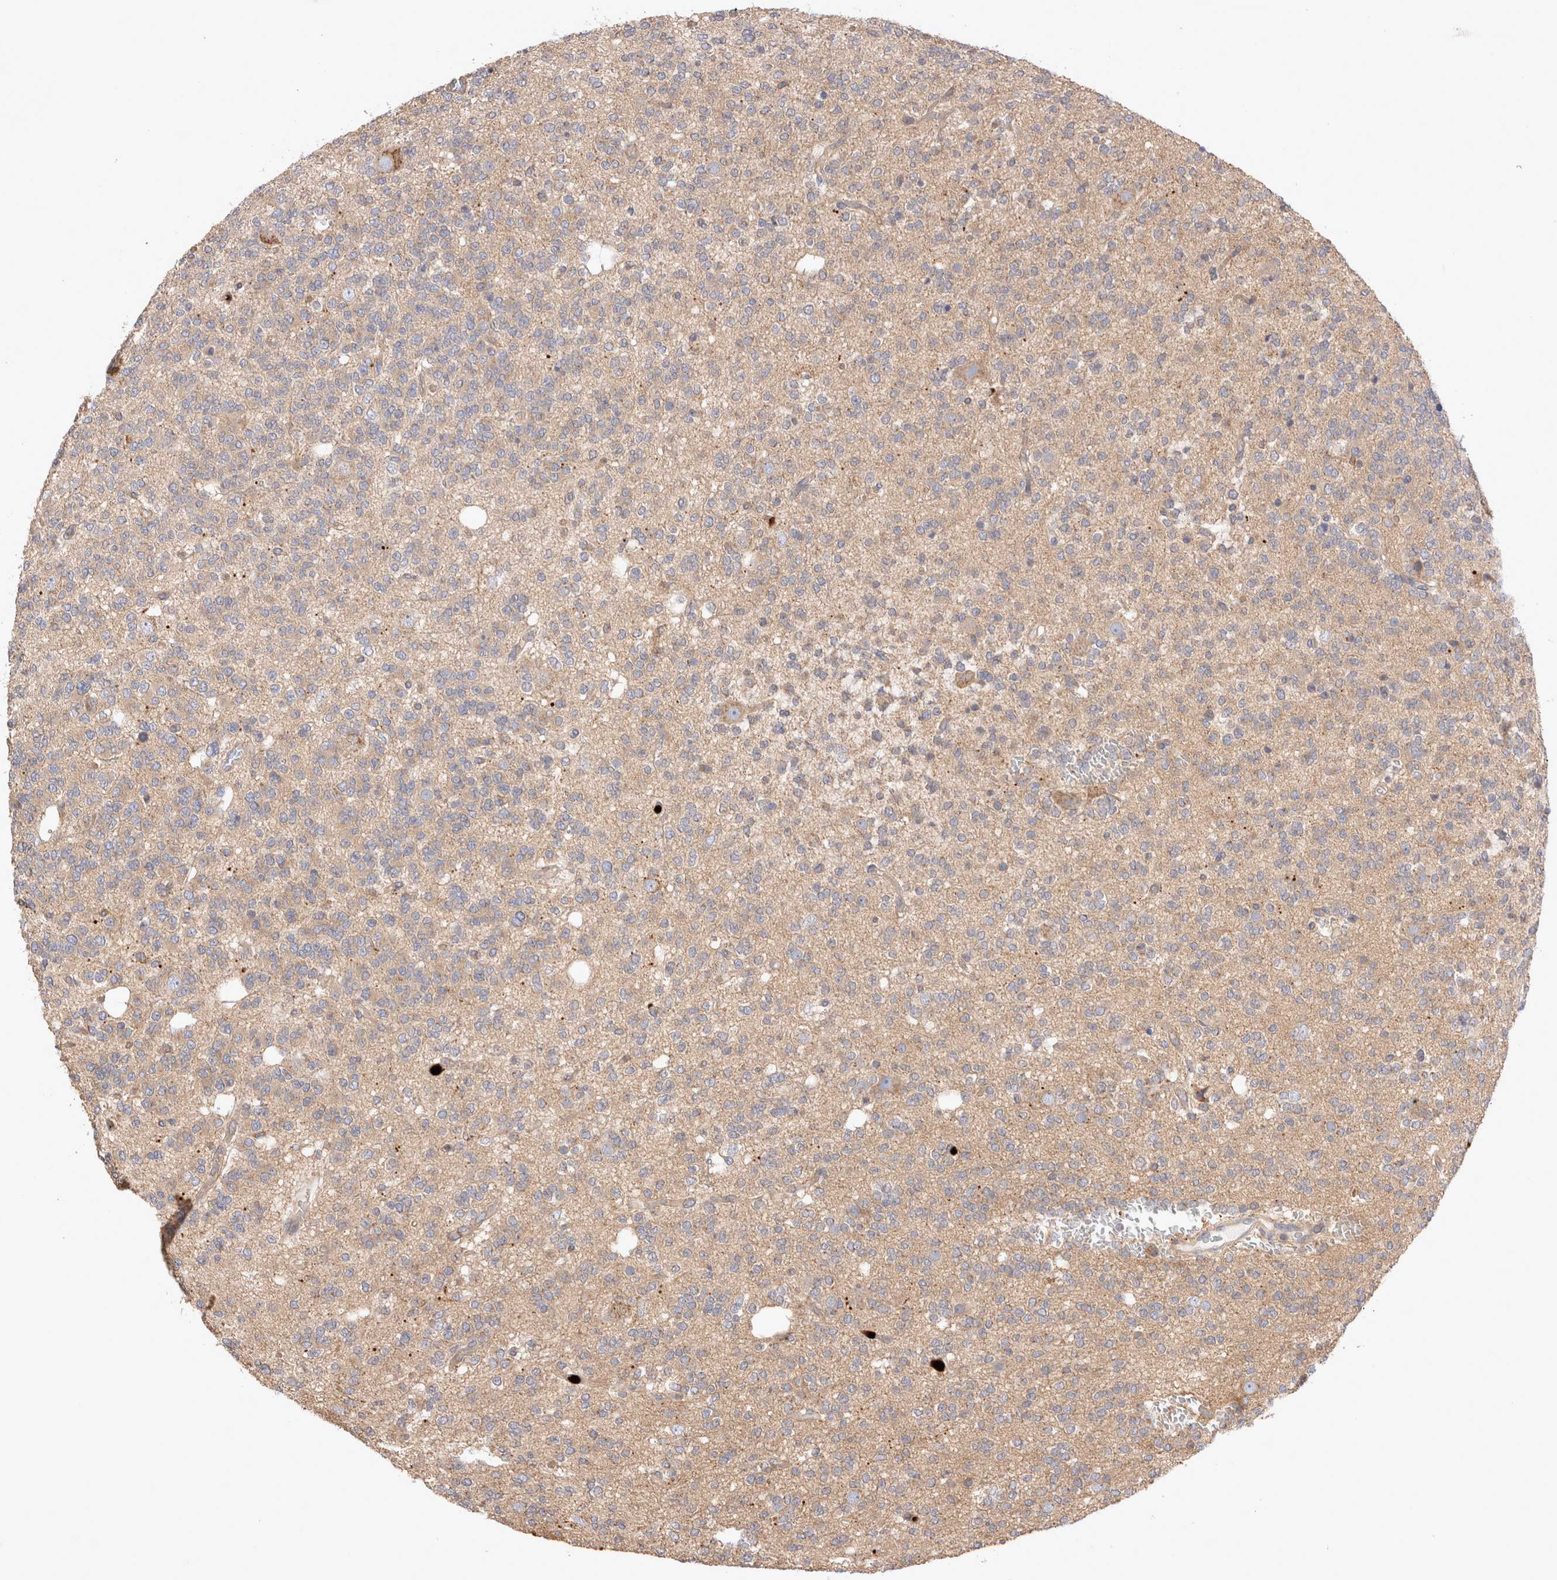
{"staining": {"intensity": "weak", "quantity": "25%-75%", "location": "cytoplasmic/membranous"}, "tissue": "glioma", "cell_type": "Tumor cells", "image_type": "cancer", "snomed": [{"axis": "morphology", "description": "Glioma, malignant, Low grade"}, {"axis": "topography", "description": "Brain"}], "caption": "This micrograph displays immunohistochemistry staining of low-grade glioma (malignant), with low weak cytoplasmic/membranous staining in approximately 25%-75% of tumor cells.", "gene": "NXT2", "patient": {"sex": "male", "age": 38}}